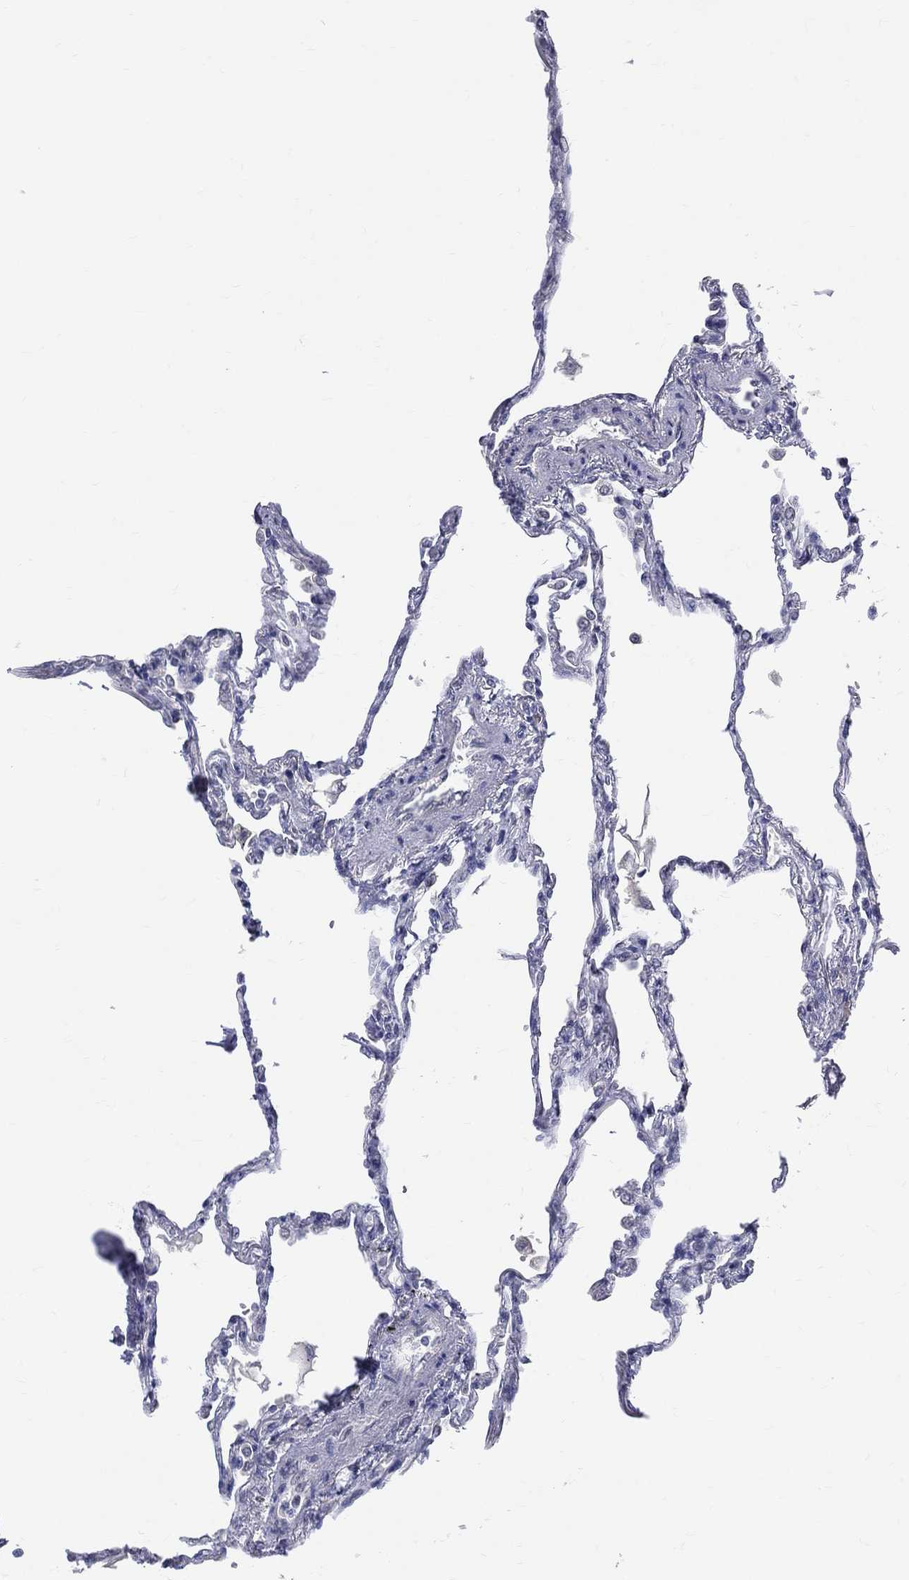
{"staining": {"intensity": "negative", "quantity": "none", "location": "none"}, "tissue": "lung", "cell_type": "Alveolar cells", "image_type": "normal", "snomed": [{"axis": "morphology", "description": "Normal tissue, NOS"}, {"axis": "topography", "description": "Lung"}], "caption": "IHC image of benign human lung stained for a protein (brown), which reveals no staining in alveolar cells. Brightfield microscopy of IHC stained with DAB (3,3'-diaminobenzidine) (brown) and hematoxylin (blue), captured at high magnification.", "gene": "DLG4", "patient": {"sex": "male", "age": 78}}